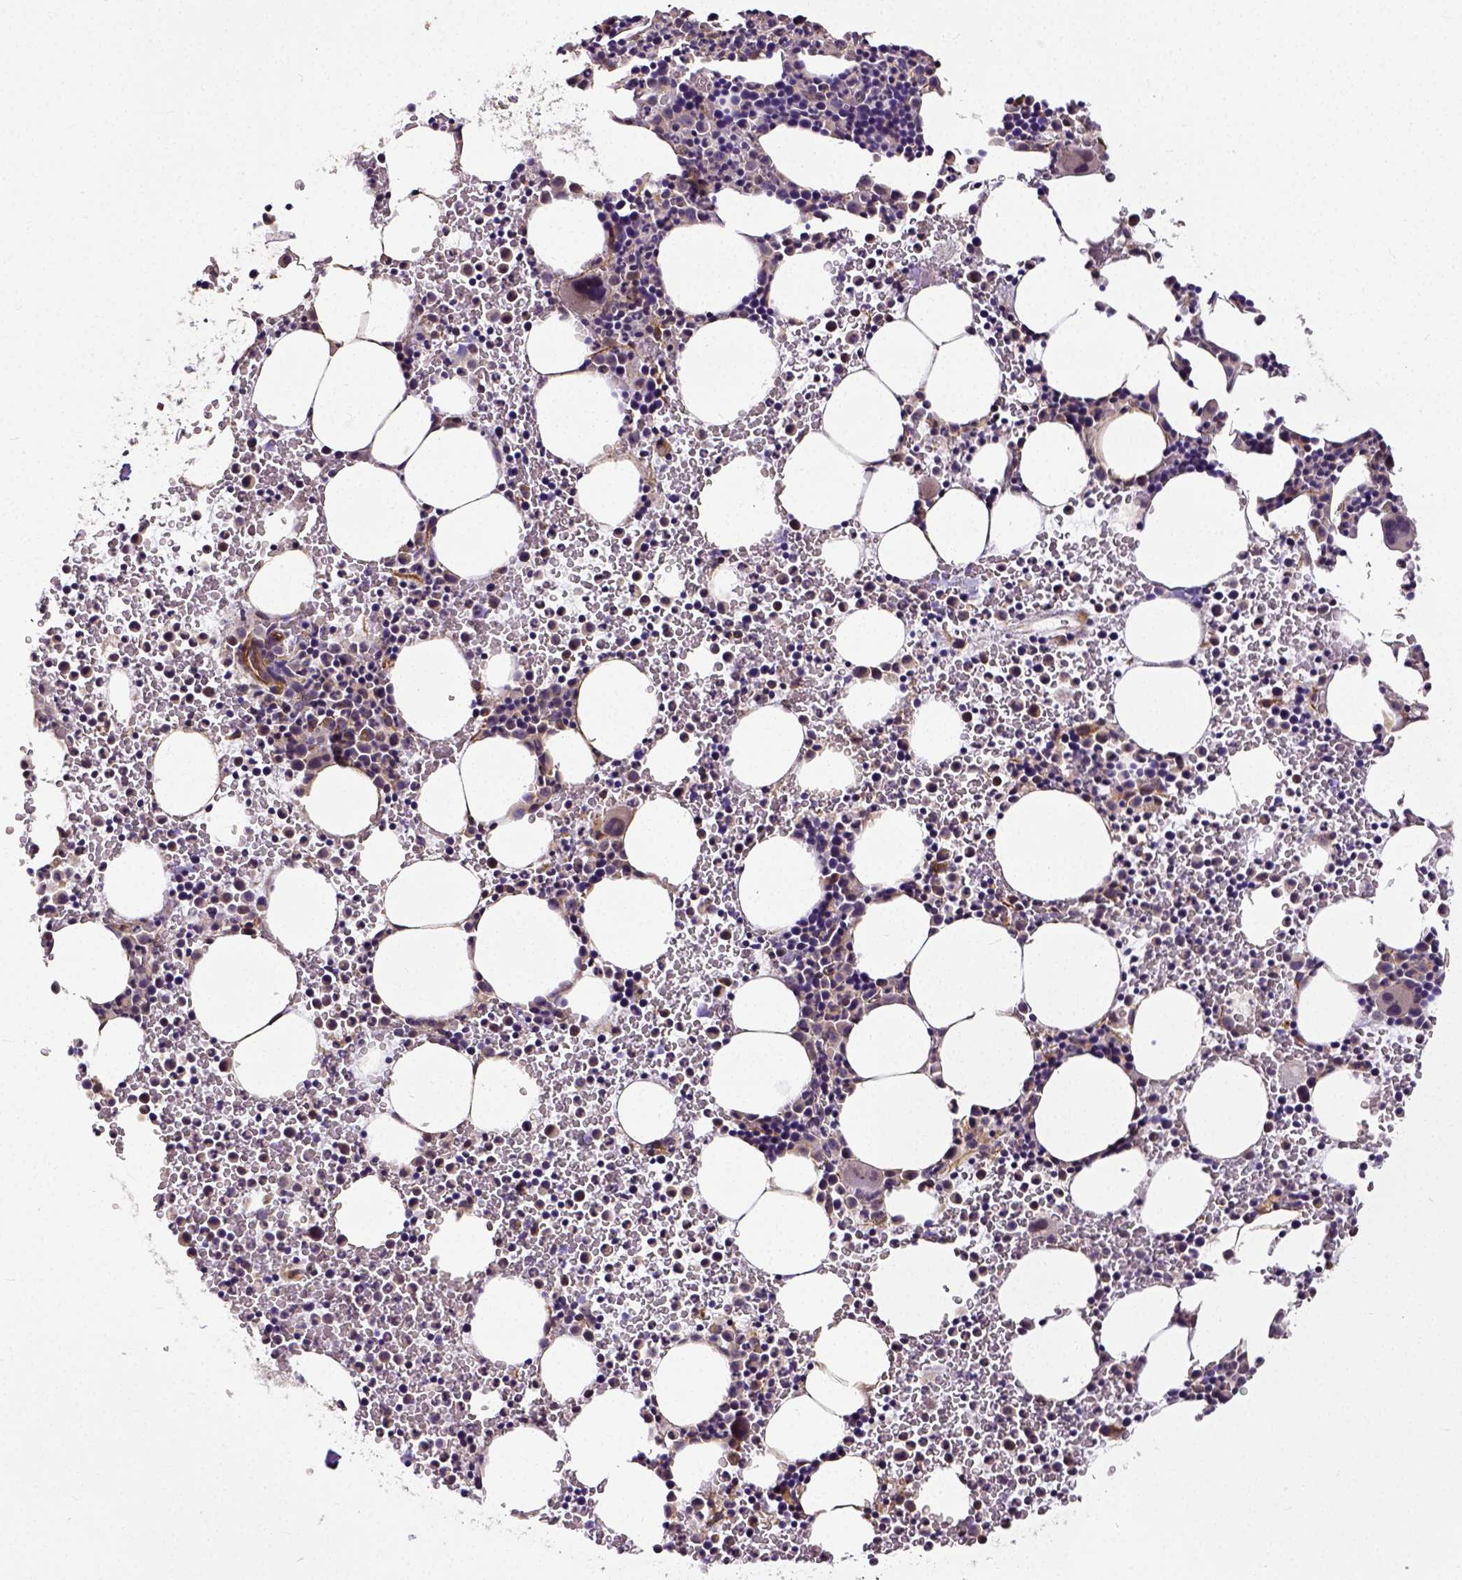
{"staining": {"intensity": "moderate", "quantity": "<25%", "location": "cytoplasmic/membranous"}, "tissue": "bone marrow", "cell_type": "Hematopoietic cells", "image_type": "normal", "snomed": [{"axis": "morphology", "description": "Normal tissue, NOS"}, {"axis": "topography", "description": "Bone marrow"}], "caption": "Hematopoietic cells show low levels of moderate cytoplasmic/membranous expression in approximately <25% of cells in normal bone marrow.", "gene": "DICER1", "patient": {"sex": "male", "age": 58}}